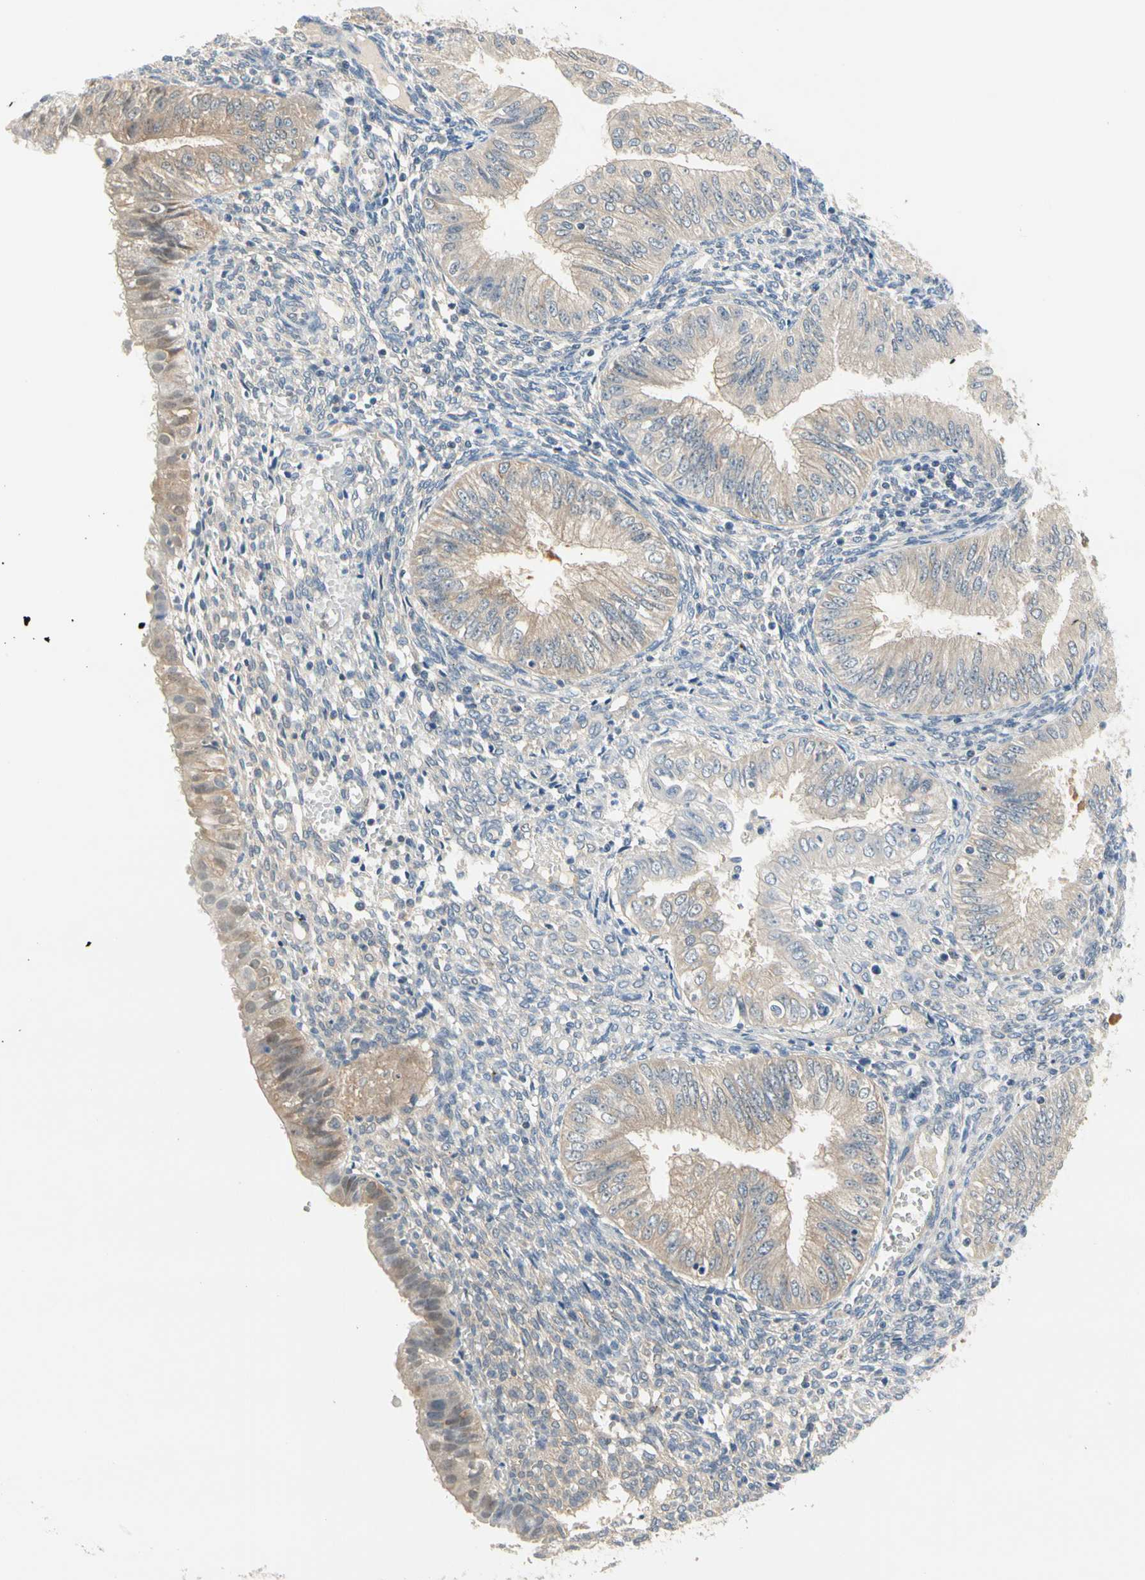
{"staining": {"intensity": "weak", "quantity": ">75%", "location": "cytoplasmic/membranous"}, "tissue": "endometrial cancer", "cell_type": "Tumor cells", "image_type": "cancer", "snomed": [{"axis": "morphology", "description": "Normal tissue, NOS"}, {"axis": "morphology", "description": "Adenocarcinoma, NOS"}, {"axis": "topography", "description": "Endometrium"}], "caption": "Immunohistochemical staining of endometrial adenocarcinoma displays weak cytoplasmic/membranous protein expression in about >75% of tumor cells.", "gene": "MPI", "patient": {"sex": "female", "age": 53}}